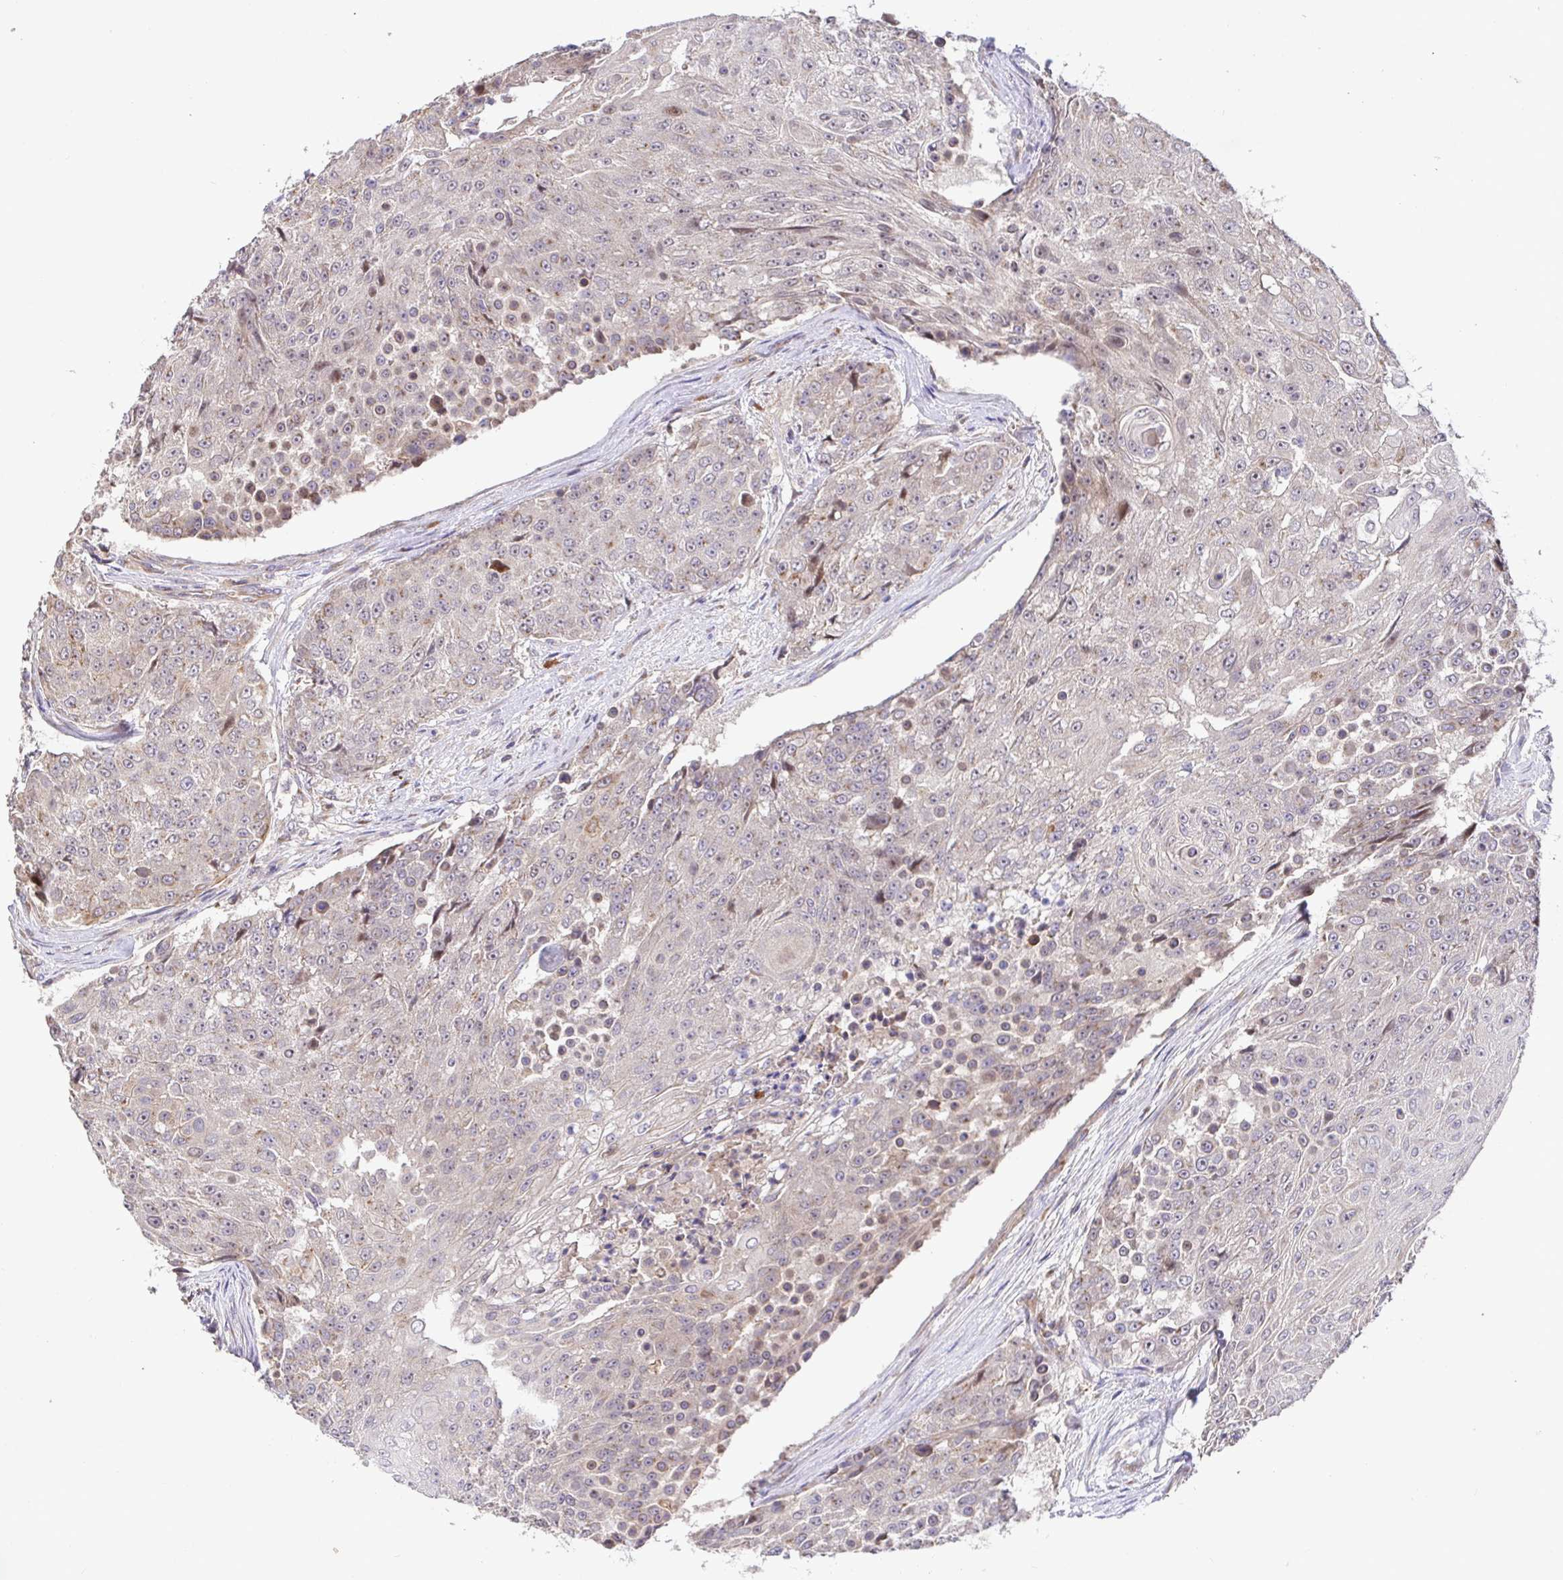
{"staining": {"intensity": "weak", "quantity": "<25%", "location": "cytoplasmic/membranous"}, "tissue": "urothelial cancer", "cell_type": "Tumor cells", "image_type": "cancer", "snomed": [{"axis": "morphology", "description": "Urothelial carcinoma, High grade"}, {"axis": "topography", "description": "Urinary bladder"}], "caption": "Immunohistochemistry histopathology image of neoplastic tissue: urothelial cancer stained with DAB exhibits no significant protein positivity in tumor cells.", "gene": "ELP1", "patient": {"sex": "female", "age": 63}}